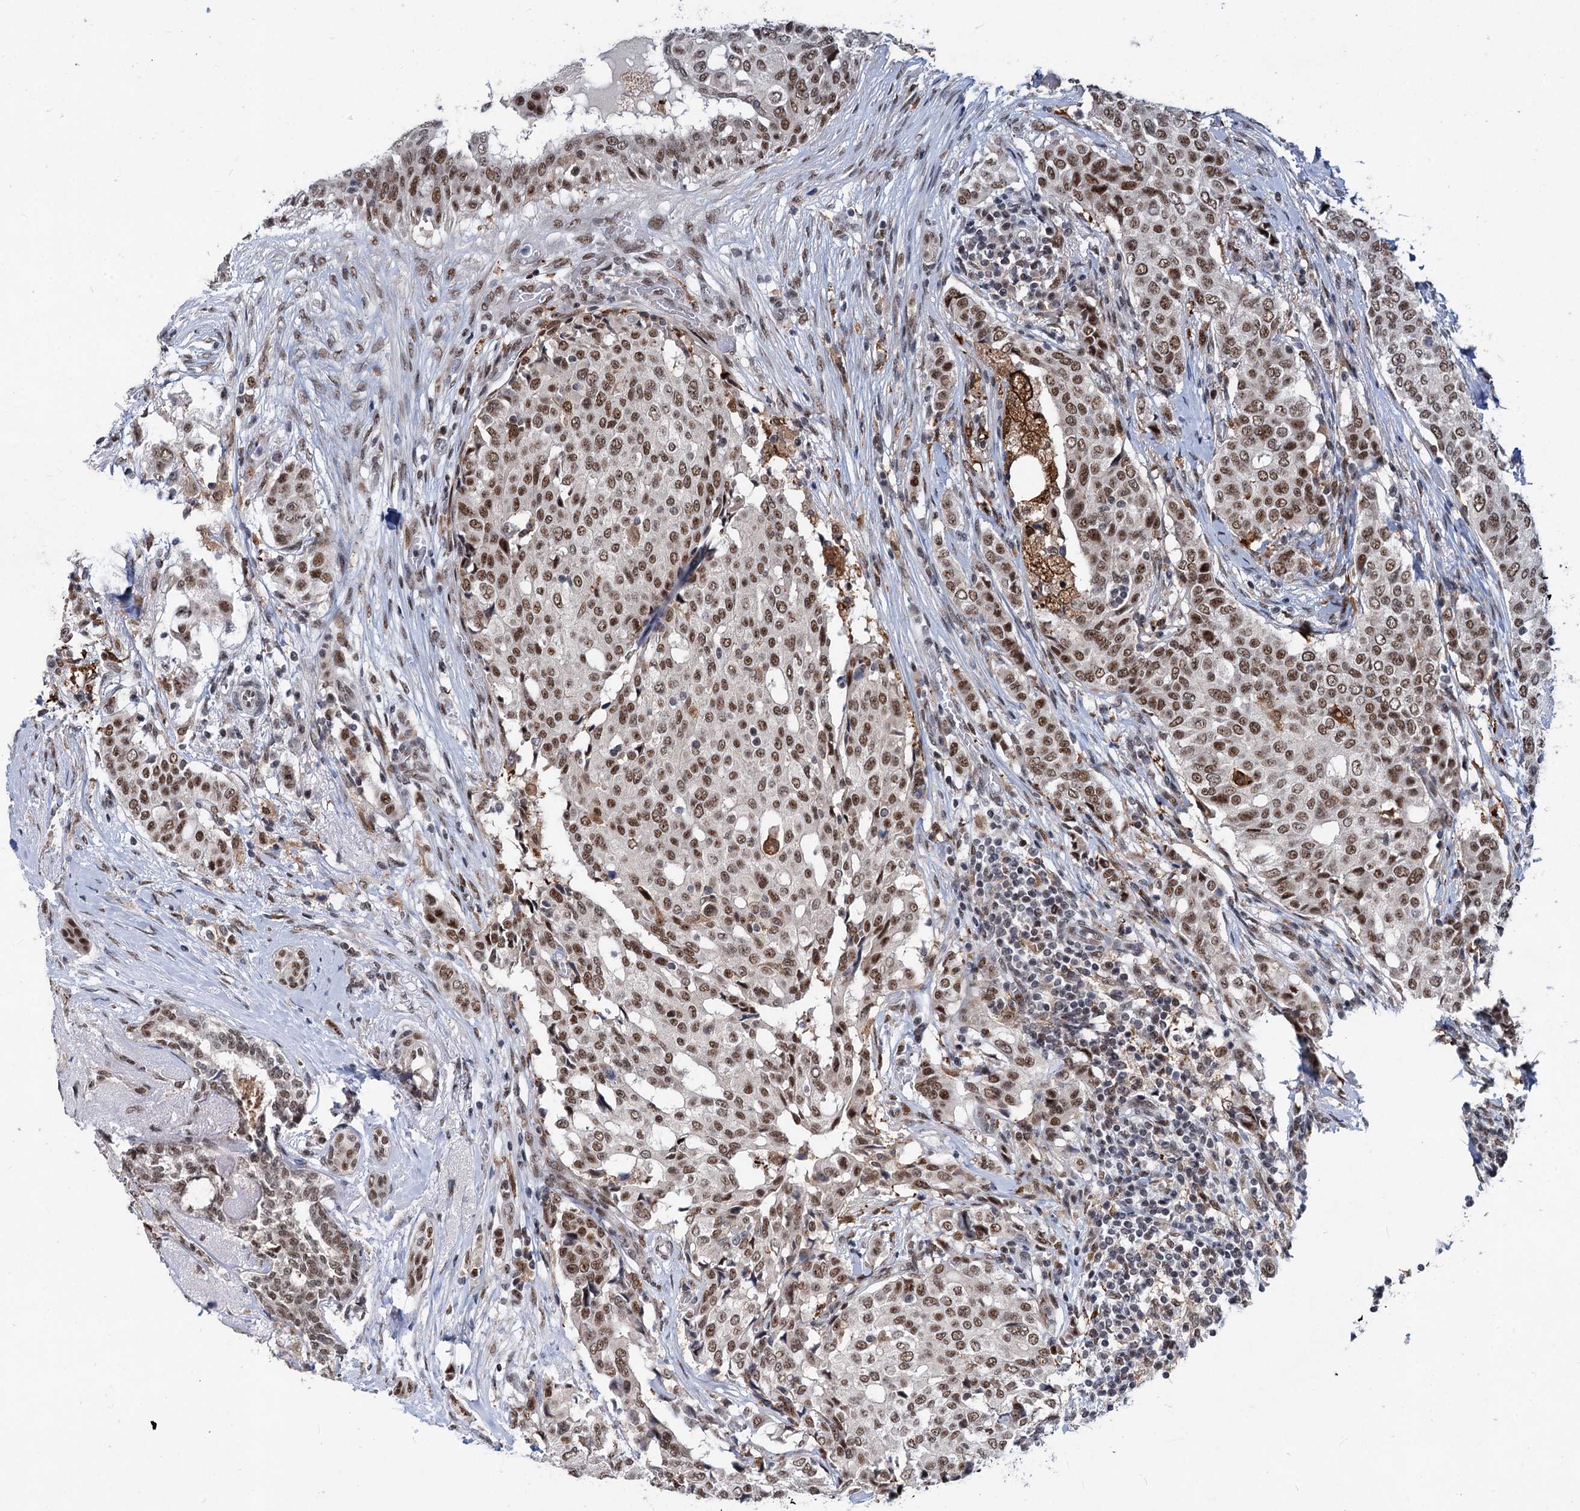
{"staining": {"intensity": "moderate", "quantity": ">75%", "location": "nuclear"}, "tissue": "breast cancer", "cell_type": "Tumor cells", "image_type": "cancer", "snomed": [{"axis": "morphology", "description": "Lobular carcinoma"}, {"axis": "topography", "description": "Breast"}], "caption": "Immunohistochemistry of human breast cancer (lobular carcinoma) demonstrates medium levels of moderate nuclear expression in about >75% of tumor cells.", "gene": "PHF8", "patient": {"sex": "female", "age": 51}}